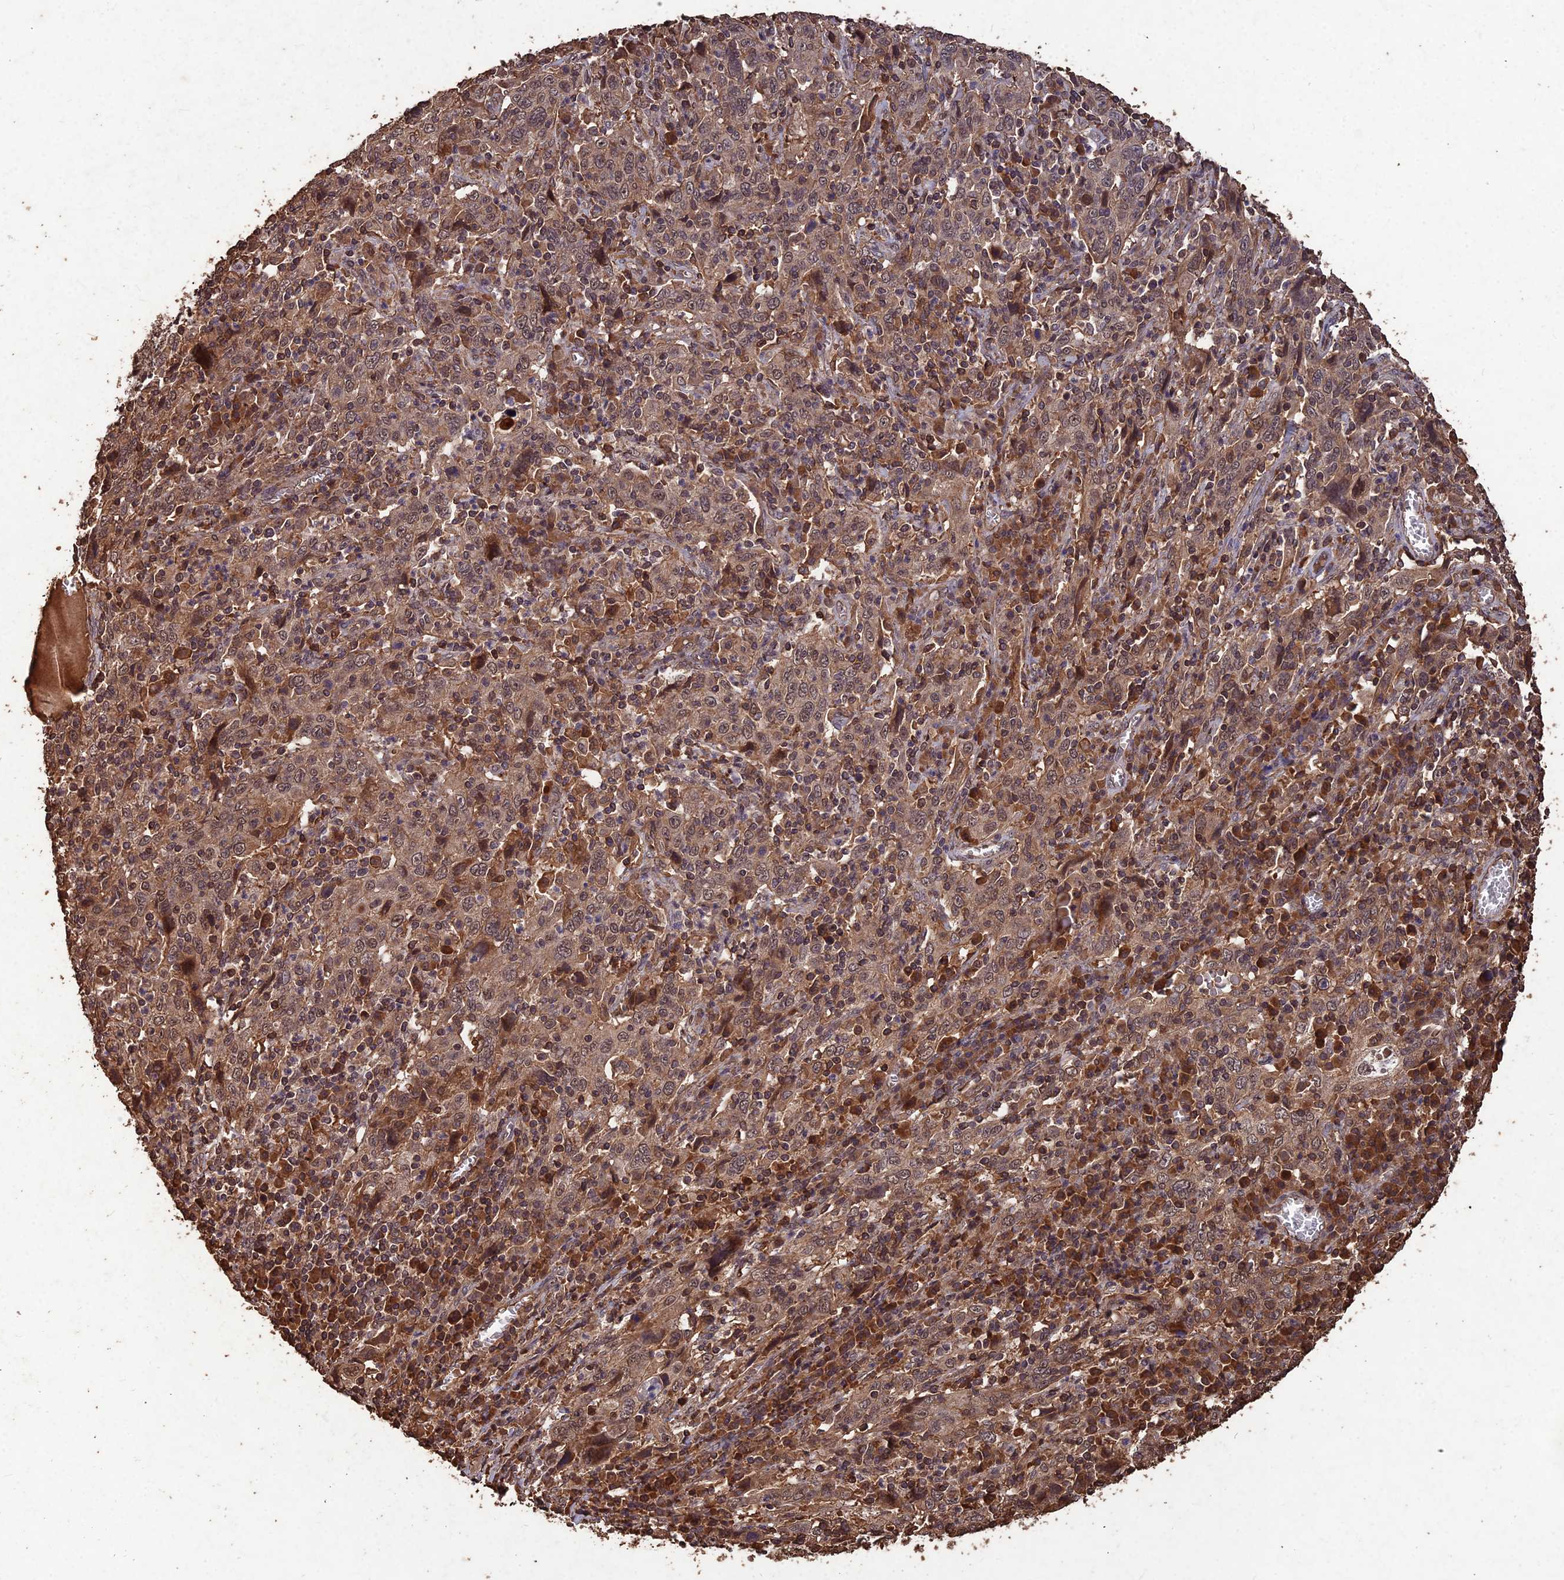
{"staining": {"intensity": "moderate", "quantity": ">75%", "location": "cytoplasmic/membranous,nuclear"}, "tissue": "cervical cancer", "cell_type": "Tumor cells", "image_type": "cancer", "snomed": [{"axis": "morphology", "description": "Squamous cell carcinoma, NOS"}, {"axis": "topography", "description": "Cervix"}], "caption": "Squamous cell carcinoma (cervical) tissue reveals moderate cytoplasmic/membranous and nuclear positivity in approximately >75% of tumor cells", "gene": "SYMPK", "patient": {"sex": "female", "age": 46}}